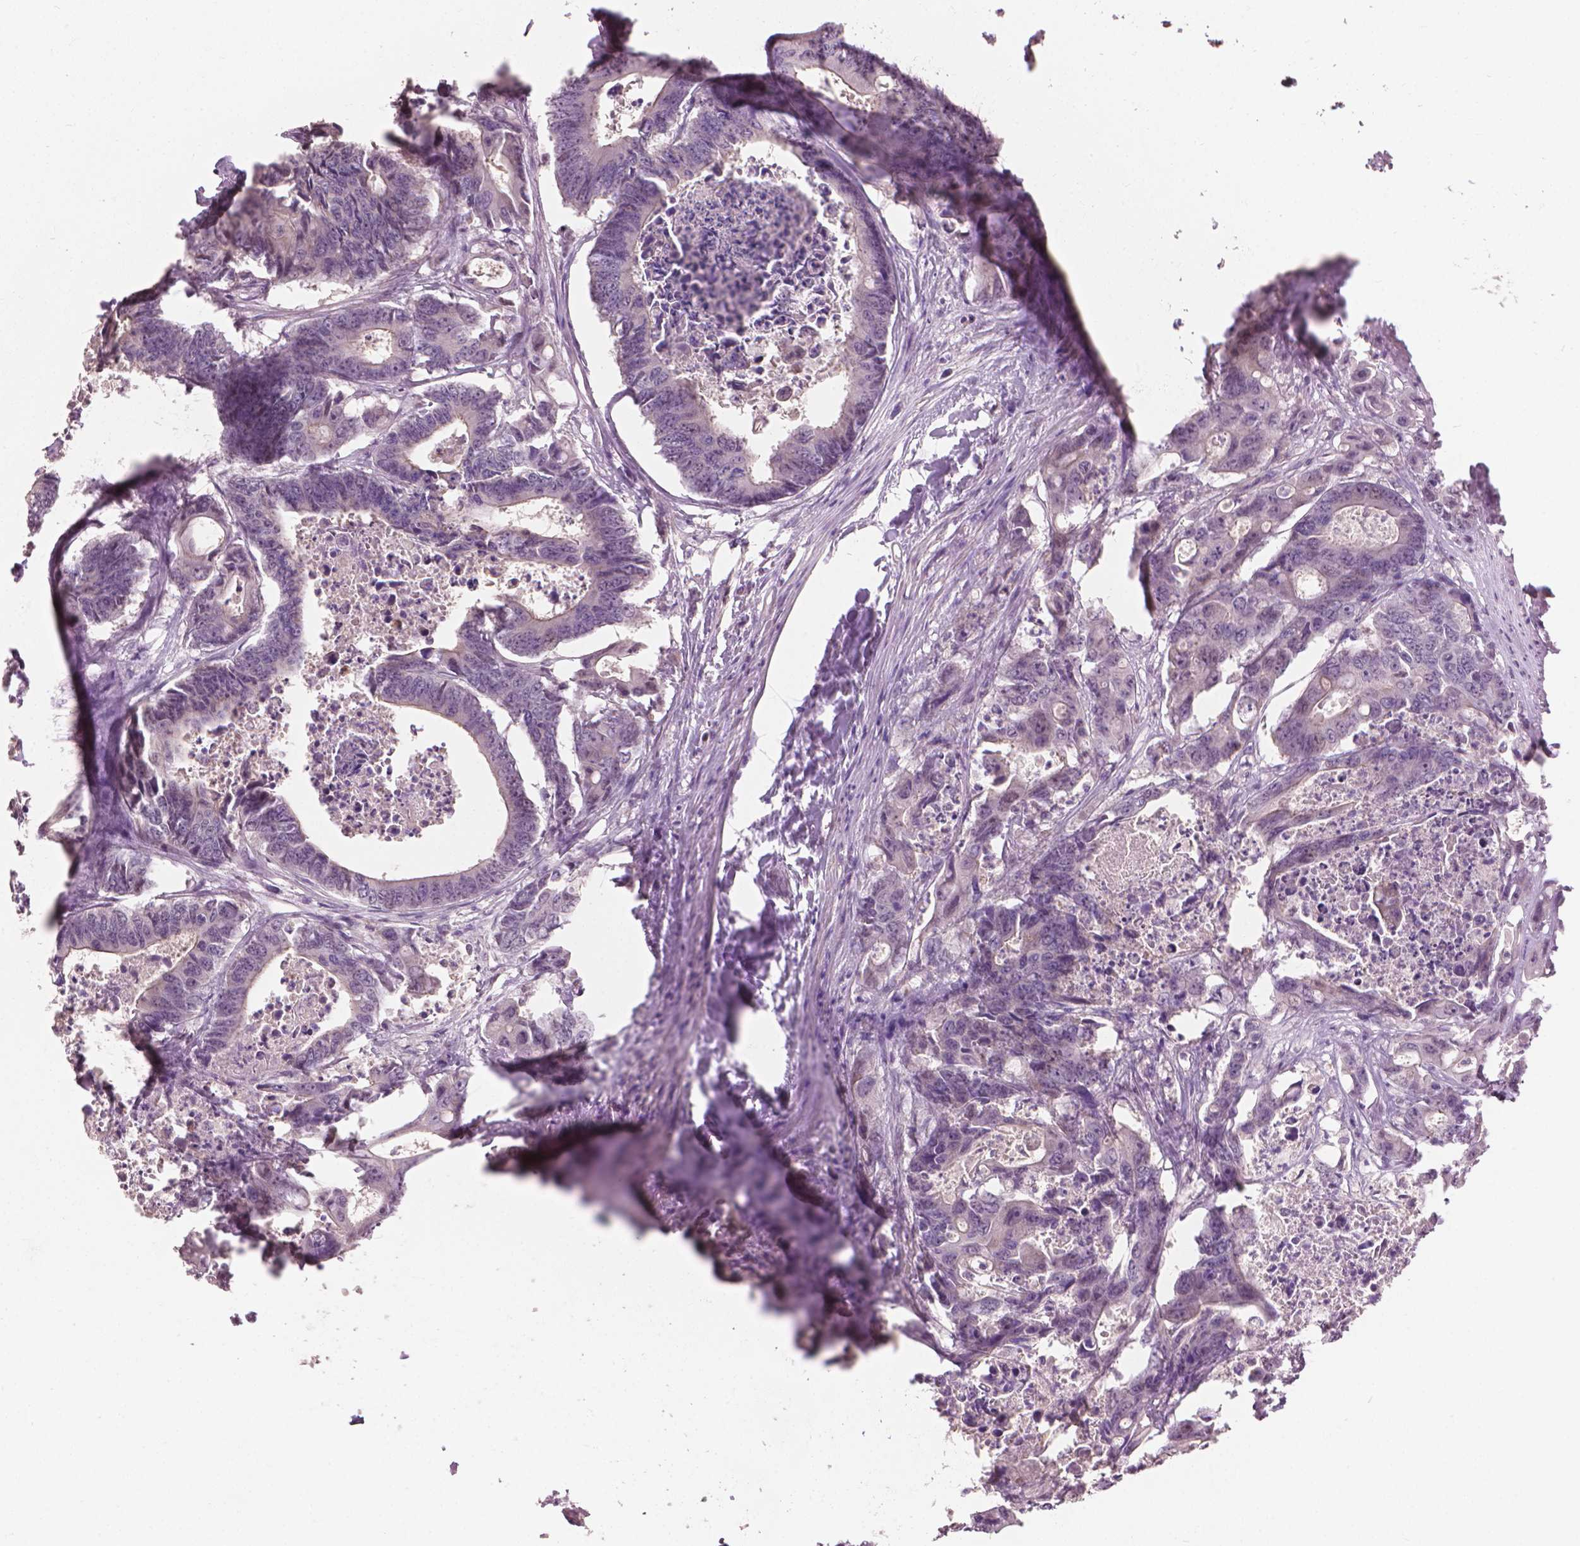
{"staining": {"intensity": "negative", "quantity": "none", "location": "none"}, "tissue": "colorectal cancer", "cell_type": "Tumor cells", "image_type": "cancer", "snomed": [{"axis": "morphology", "description": "Adenocarcinoma, NOS"}, {"axis": "topography", "description": "Rectum"}], "caption": "High magnification brightfield microscopy of colorectal cancer (adenocarcinoma) stained with DAB (brown) and counterstained with hematoxylin (blue): tumor cells show no significant expression.", "gene": "SAXO2", "patient": {"sex": "male", "age": 54}}